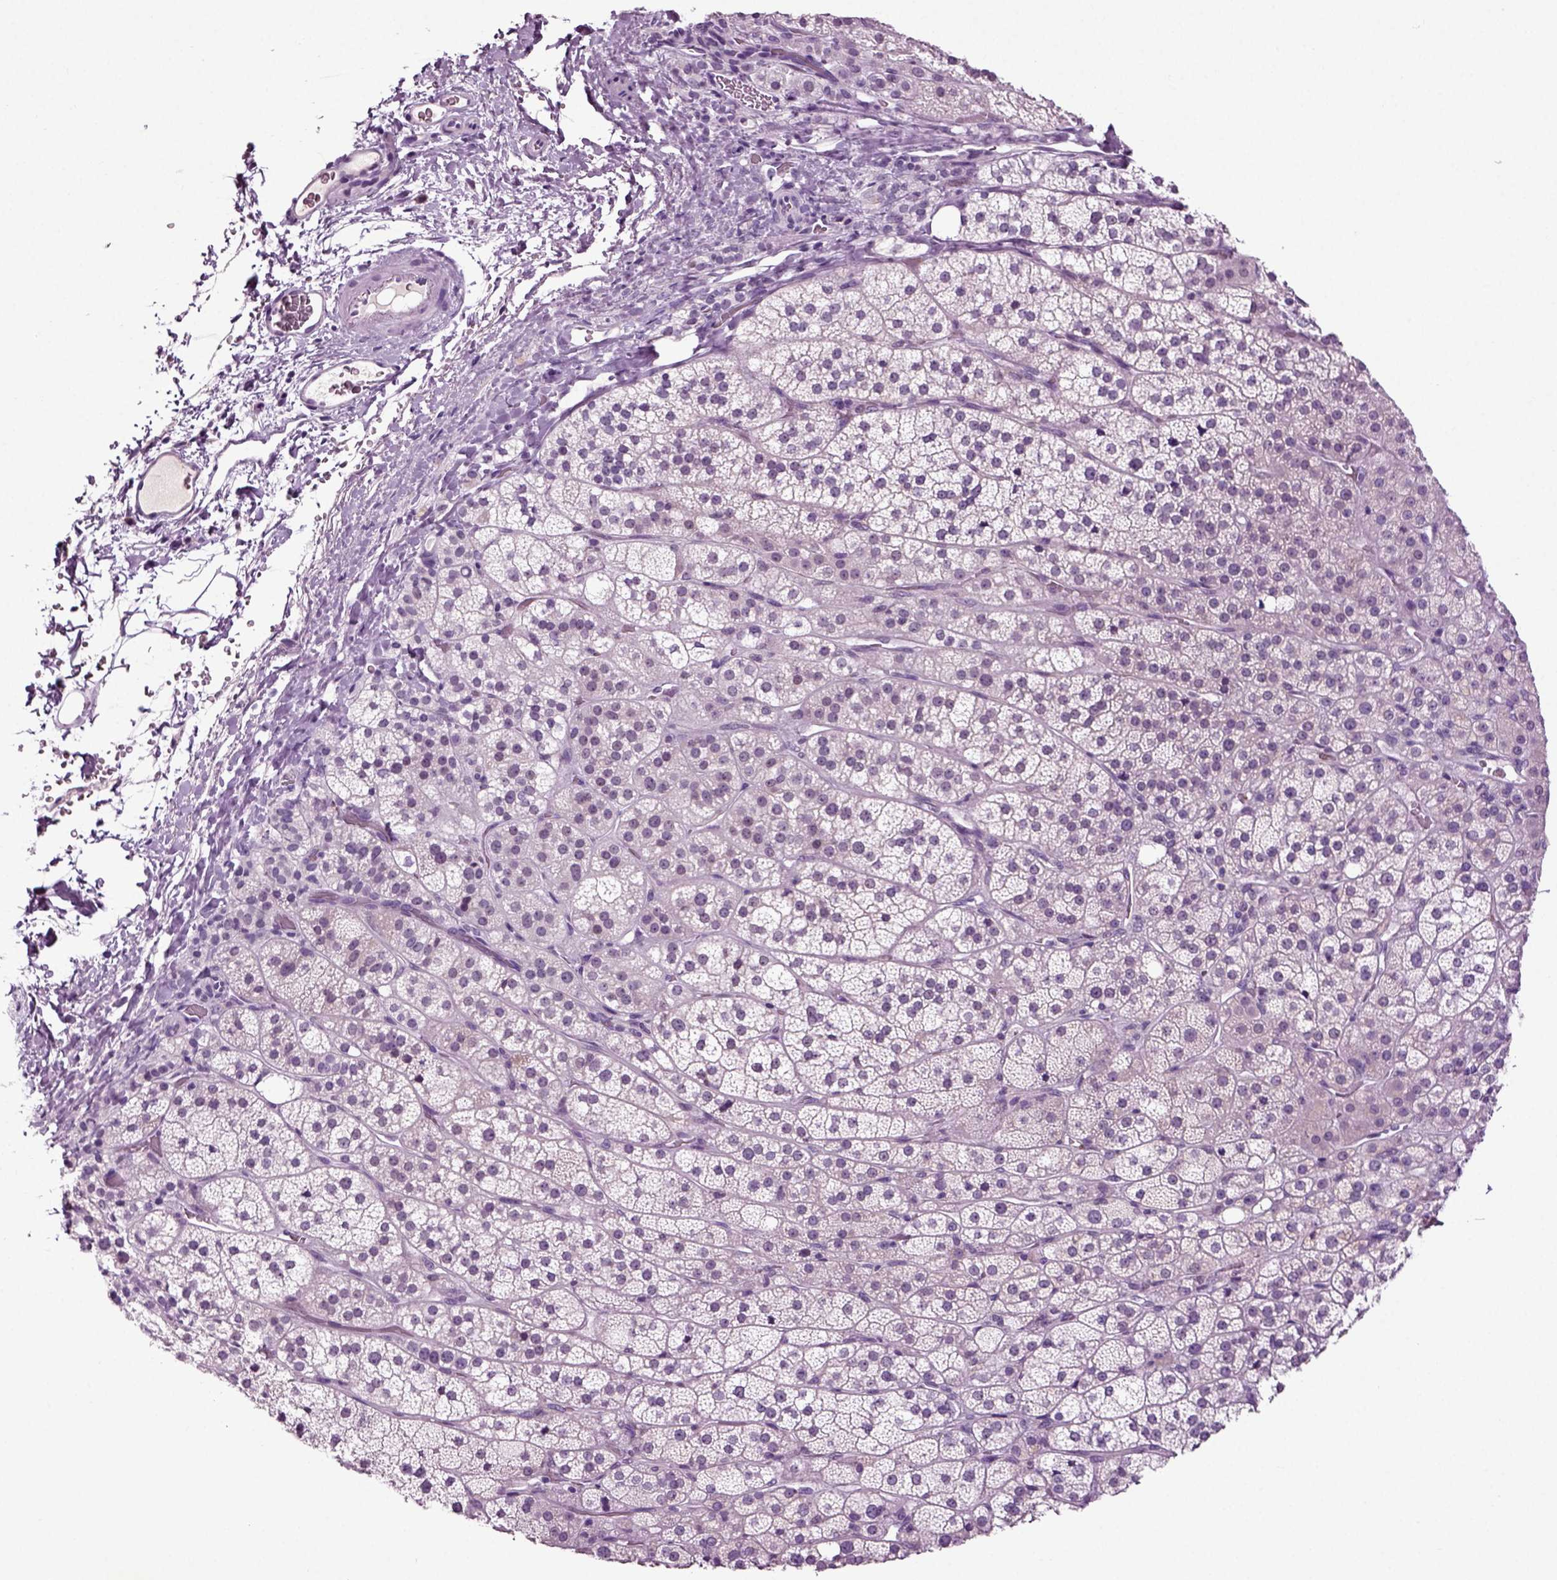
{"staining": {"intensity": "weak", "quantity": "<25%", "location": "cytoplasmic/membranous"}, "tissue": "adrenal gland", "cell_type": "Glandular cells", "image_type": "normal", "snomed": [{"axis": "morphology", "description": "Normal tissue, NOS"}, {"axis": "topography", "description": "Adrenal gland"}], "caption": "IHC photomicrograph of normal adrenal gland: human adrenal gland stained with DAB (3,3'-diaminobenzidine) reveals no significant protein staining in glandular cells. Brightfield microscopy of immunohistochemistry (IHC) stained with DAB (3,3'-diaminobenzidine) (brown) and hematoxylin (blue), captured at high magnification.", "gene": "SPATA17", "patient": {"sex": "female", "age": 60}}